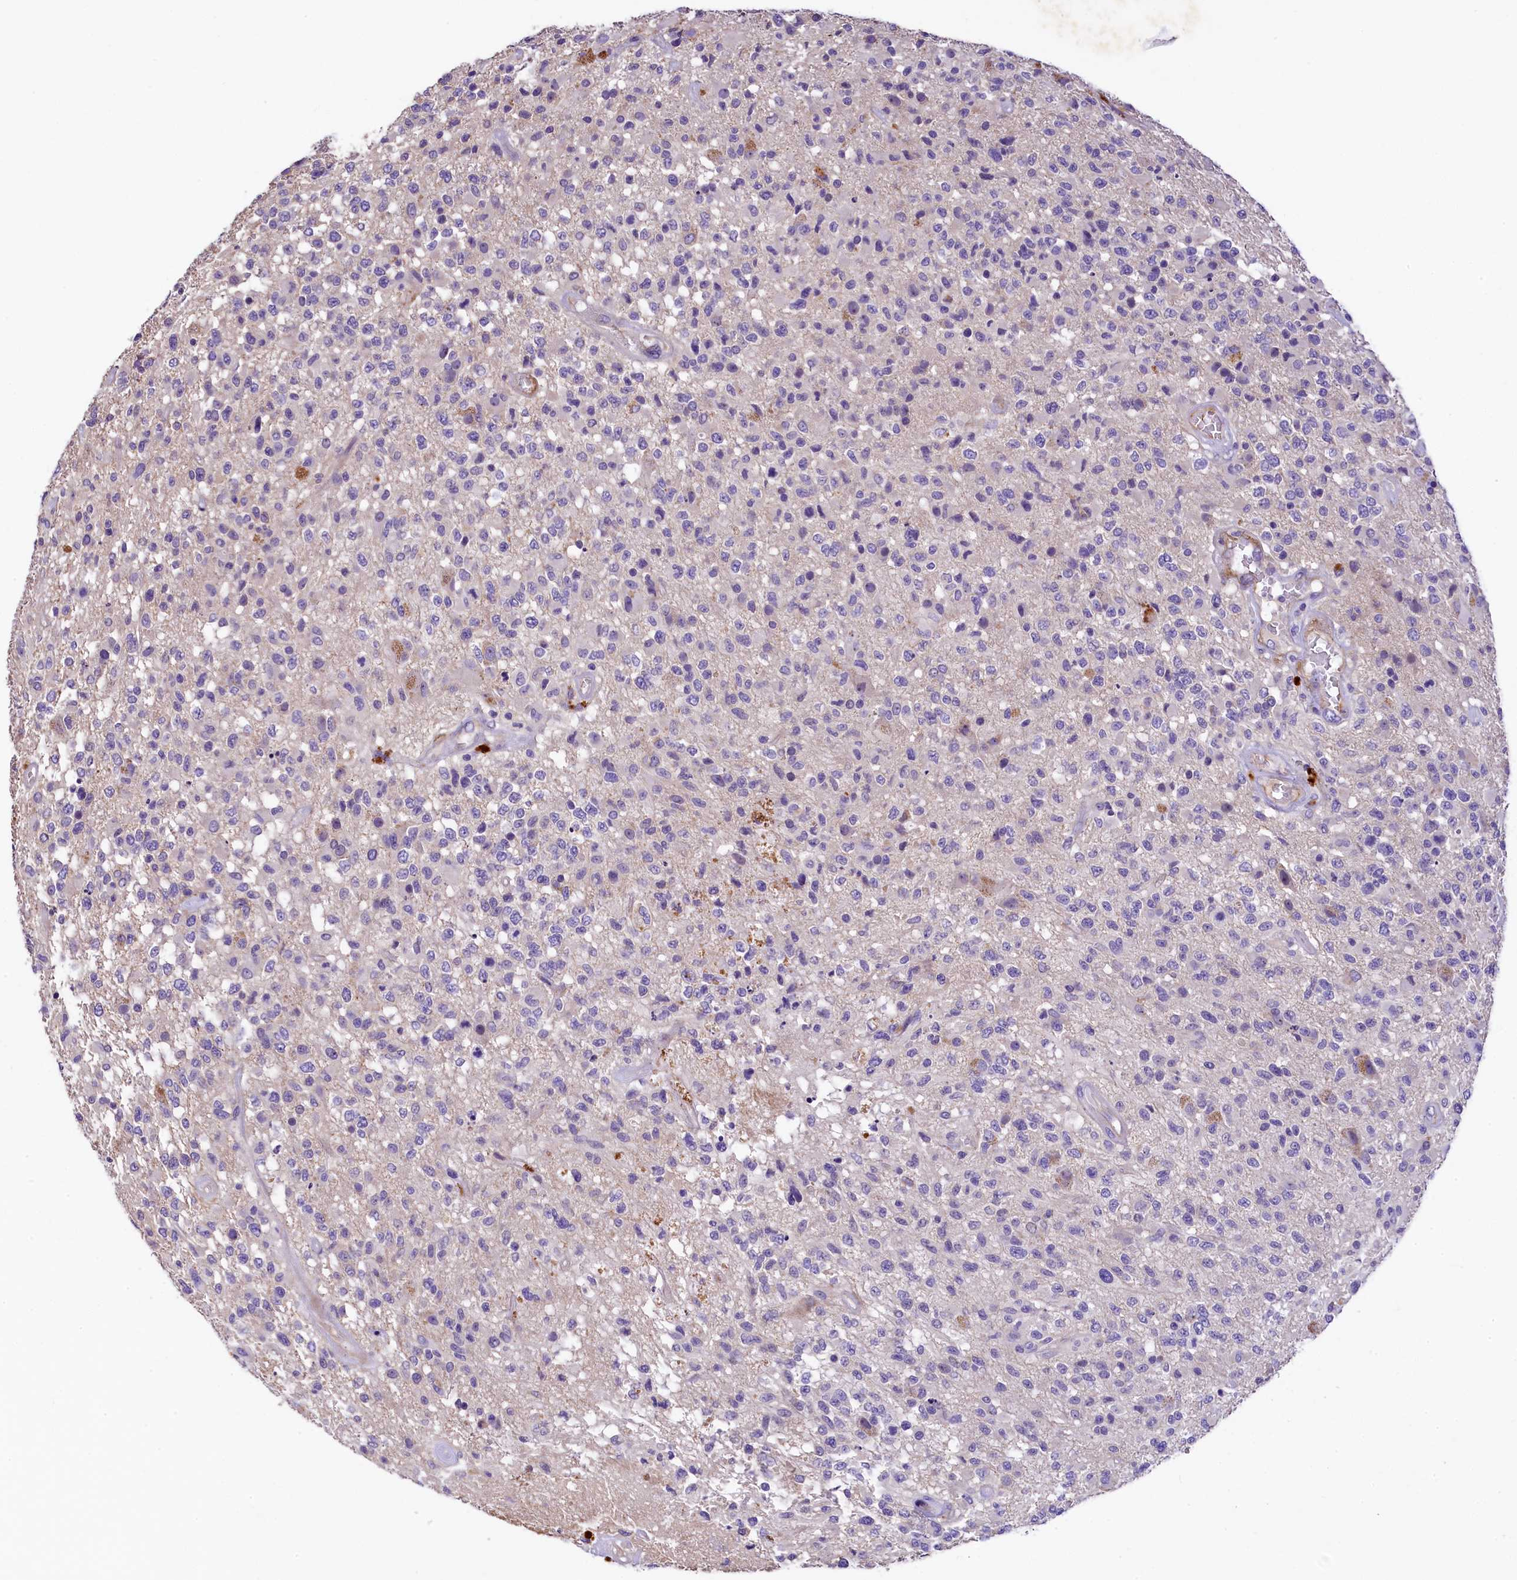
{"staining": {"intensity": "negative", "quantity": "none", "location": "none"}, "tissue": "glioma", "cell_type": "Tumor cells", "image_type": "cancer", "snomed": [{"axis": "morphology", "description": "Glioma, malignant, High grade"}, {"axis": "morphology", "description": "Glioblastoma, NOS"}, {"axis": "topography", "description": "Brain"}], "caption": "An IHC image of glioma is shown. There is no staining in tumor cells of glioma. (Immunohistochemistry, brightfield microscopy, high magnification).", "gene": "UBXN6", "patient": {"sex": "male", "age": 60}}